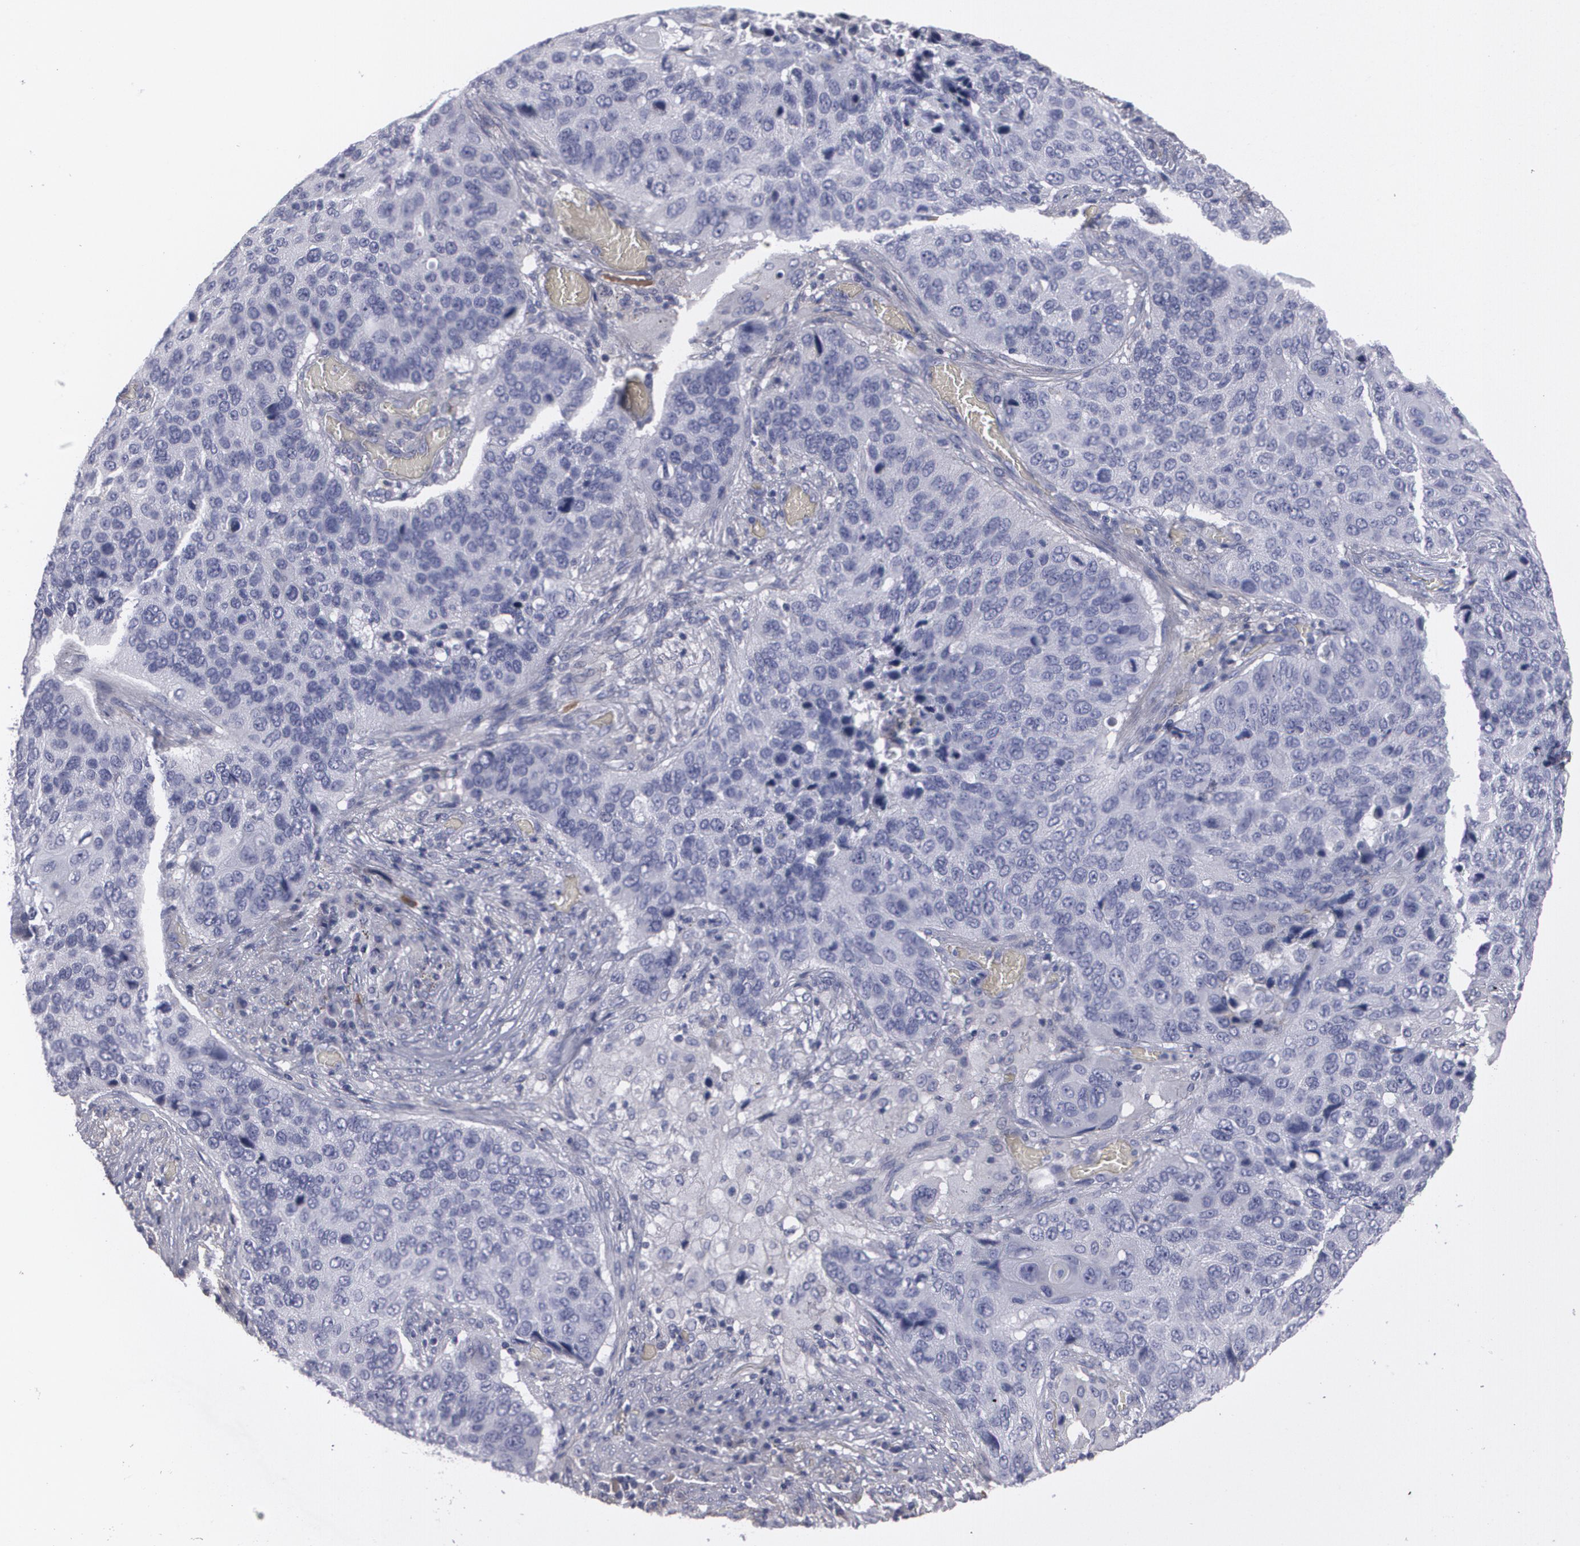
{"staining": {"intensity": "negative", "quantity": "none", "location": "none"}, "tissue": "lung cancer", "cell_type": "Tumor cells", "image_type": "cancer", "snomed": [{"axis": "morphology", "description": "Squamous cell carcinoma, NOS"}, {"axis": "topography", "description": "Lung"}], "caption": "Immunohistochemical staining of lung squamous cell carcinoma displays no significant positivity in tumor cells. (Brightfield microscopy of DAB immunohistochemistry (IHC) at high magnification).", "gene": "FBLN1", "patient": {"sex": "male", "age": 68}}